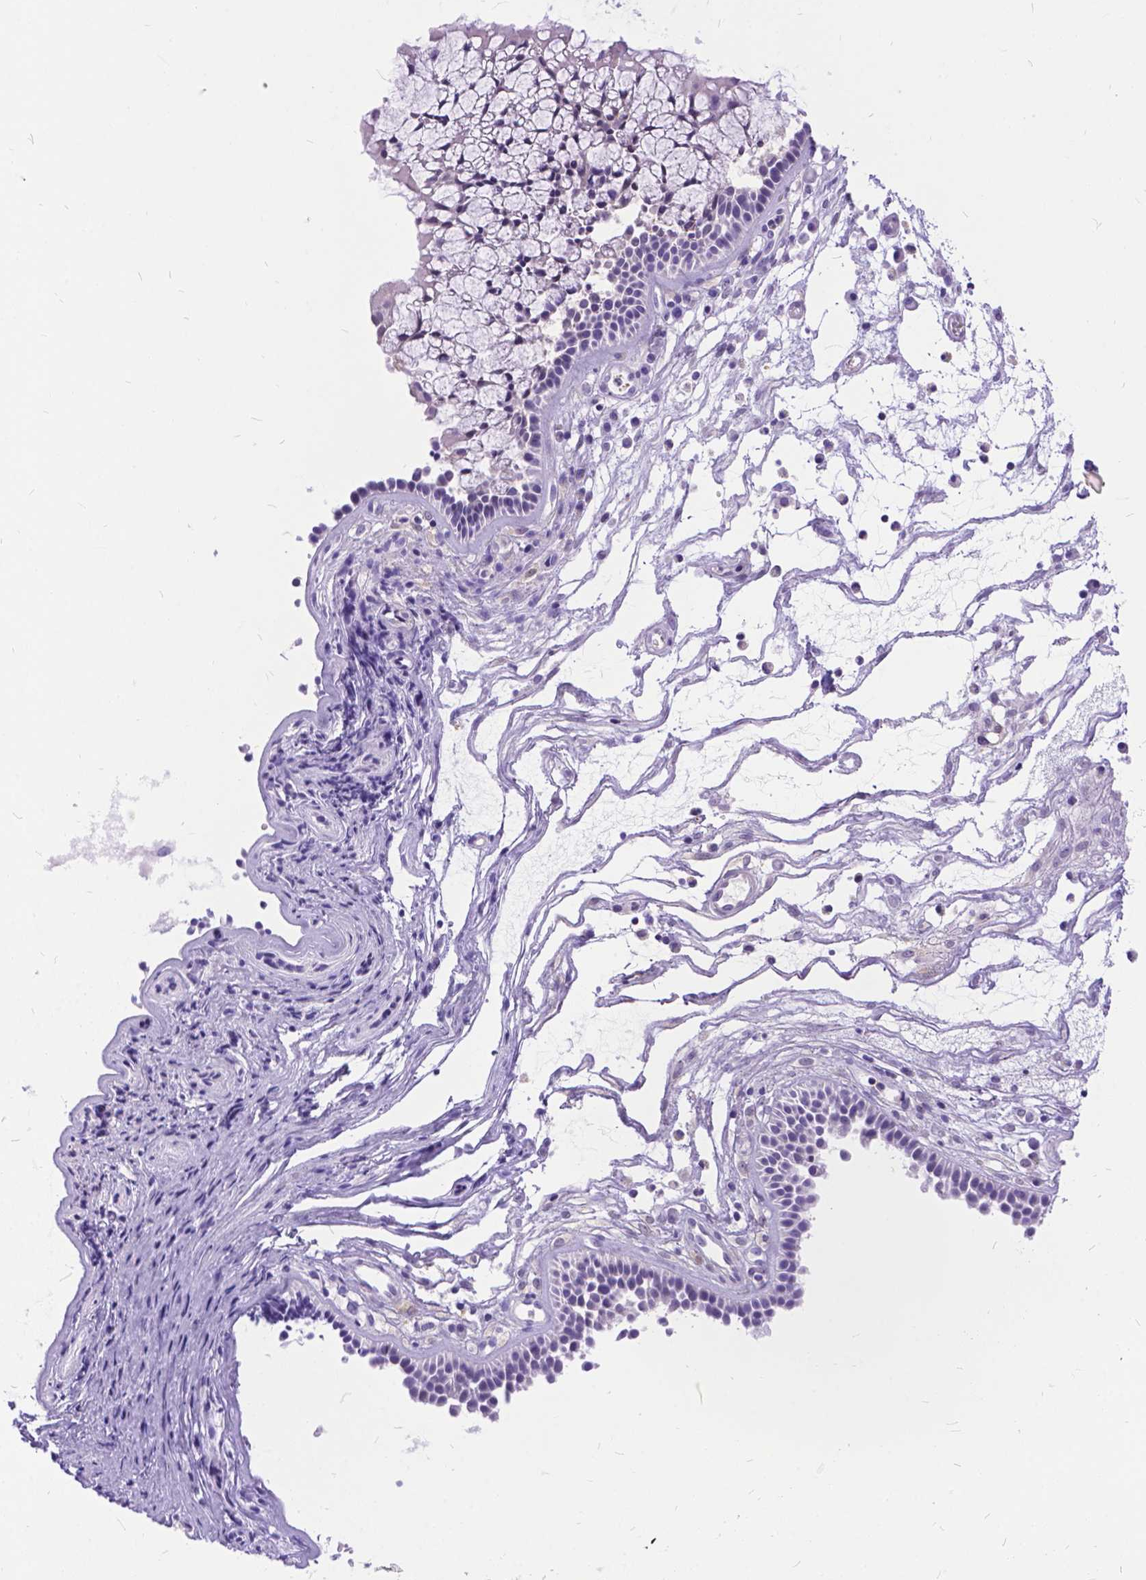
{"staining": {"intensity": "weak", "quantity": "<25%", "location": "cytoplasmic/membranous,nuclear"}, "tissue": "nasopharynx", "cell_type": "Respiratory epithelial cells", "image_type": "normal", "snomed": [{"axis": "morphology", "description": "Normal tissue, NOS"}, {"axis": "topography", "description": "Nasopharynx"}], "caption": "DAB immunohistochemical staining of normal human nasopharynx displays no significant expression in respiratory epithelial cells. (DAB IHC, high magnification).", "gene": "TMEM169", "patient": {"sex": "male", "age": 31}}